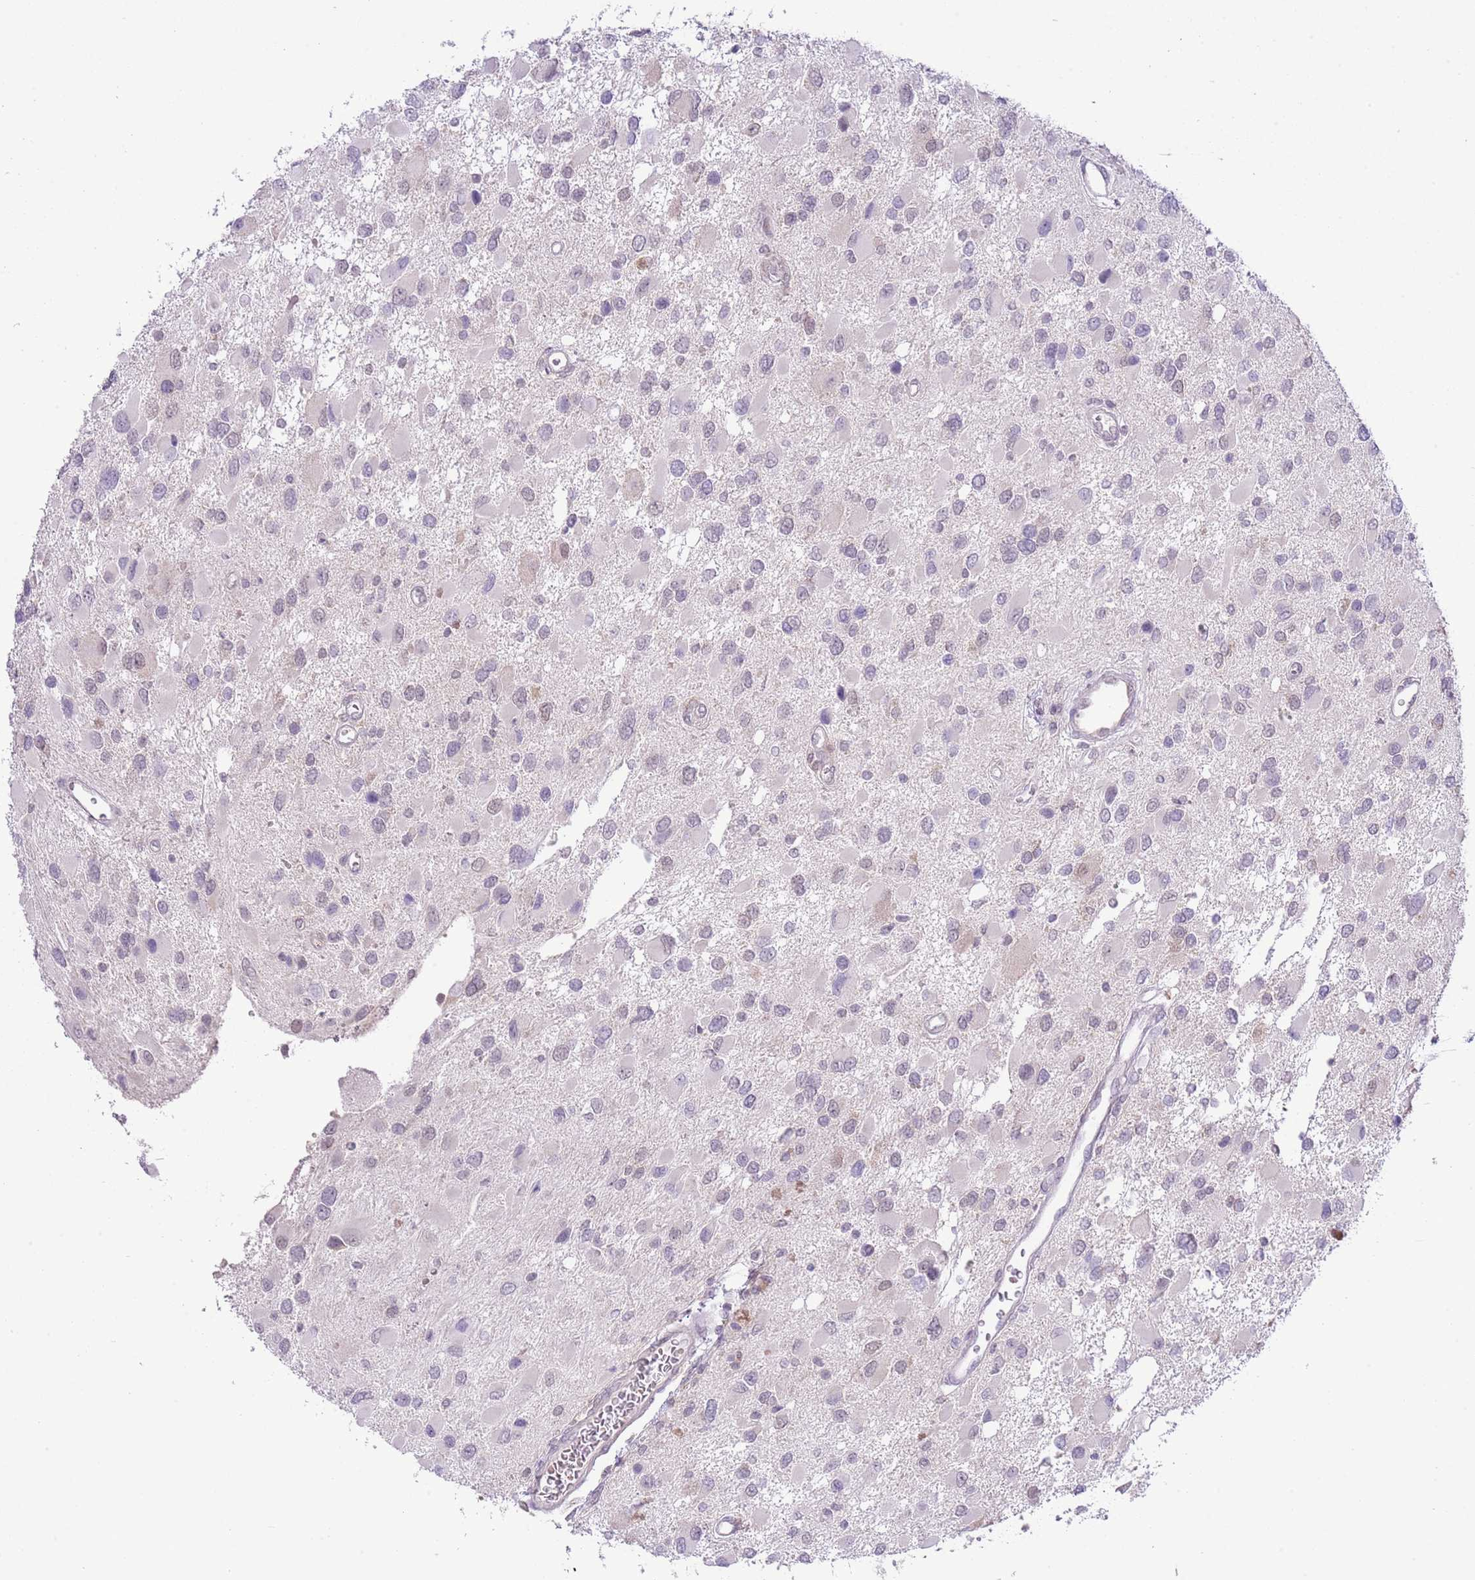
{"staining": {"intensity": "negative", "quantity": "none", "location": "none"}, "tissue": "glioma", "cell_type": "Tumor cells", "image_type": "cancer", "snomed": [{"axis": "morphology", "description": "Glioma, malignant, High grade"}, {"axis": "topography", "description": "Brain"}], "caption": "DAB (3,3'-diaminobenzidine) immunohistochemical staining of glioma displays no significant expression in tumor cells.", "gene": "GALK2", "patient": {"sex": "male", "age": 53}}